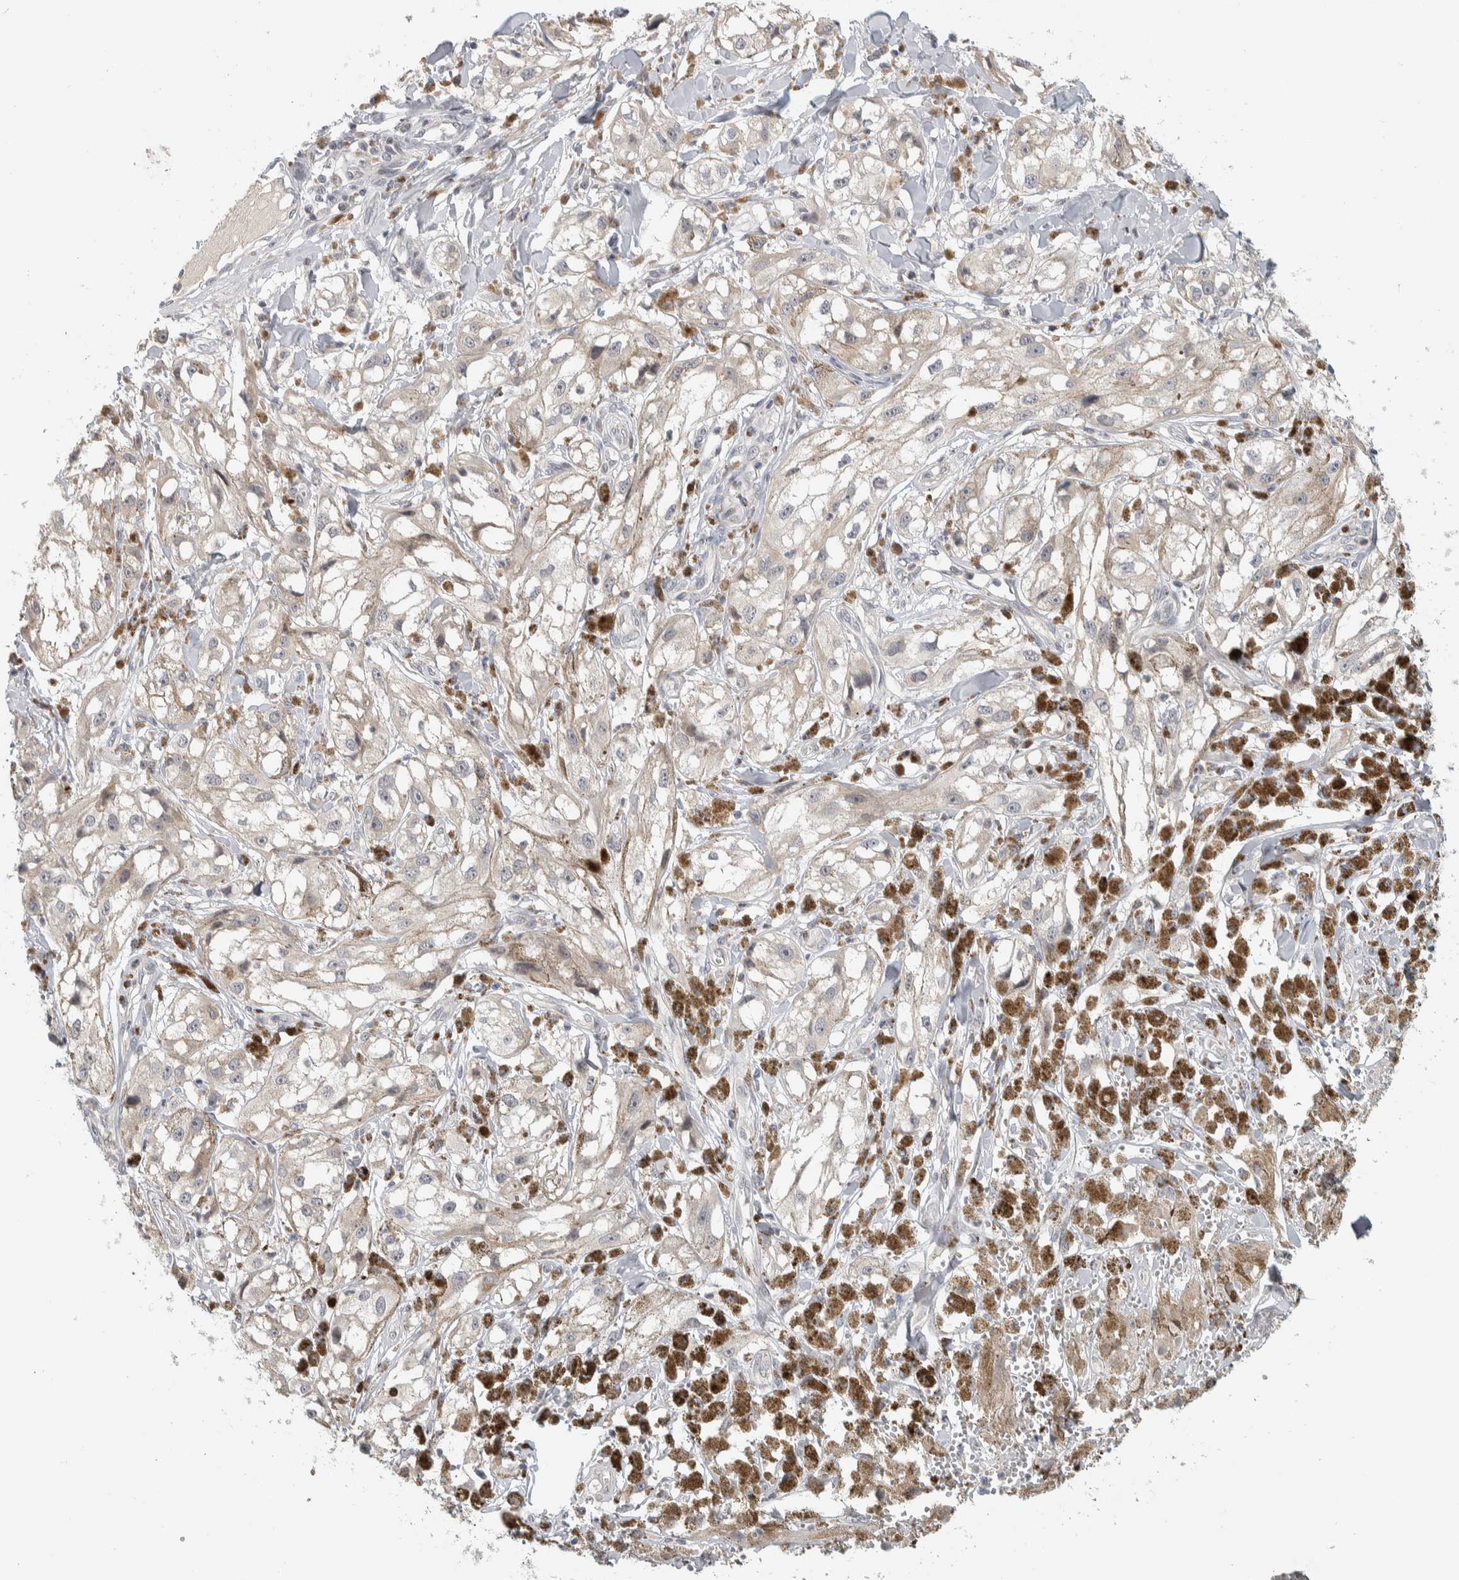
{"staining": {"intensity": "negative", "quantity": "none", "location": "none"}, "tissue": "melanoma", "cell_type": "Tumor cells", "image_type": "cancer", "snomed": [{"axis": "morphology", "description": "Malignant melanoma, NOS"}, {"axis": "topography", "description": "Skin"}], "caption": "There is no significant staining in tumor cells of melanoma.", "gene": "AFP", "patient": {"sex": "male", "age": 88}}